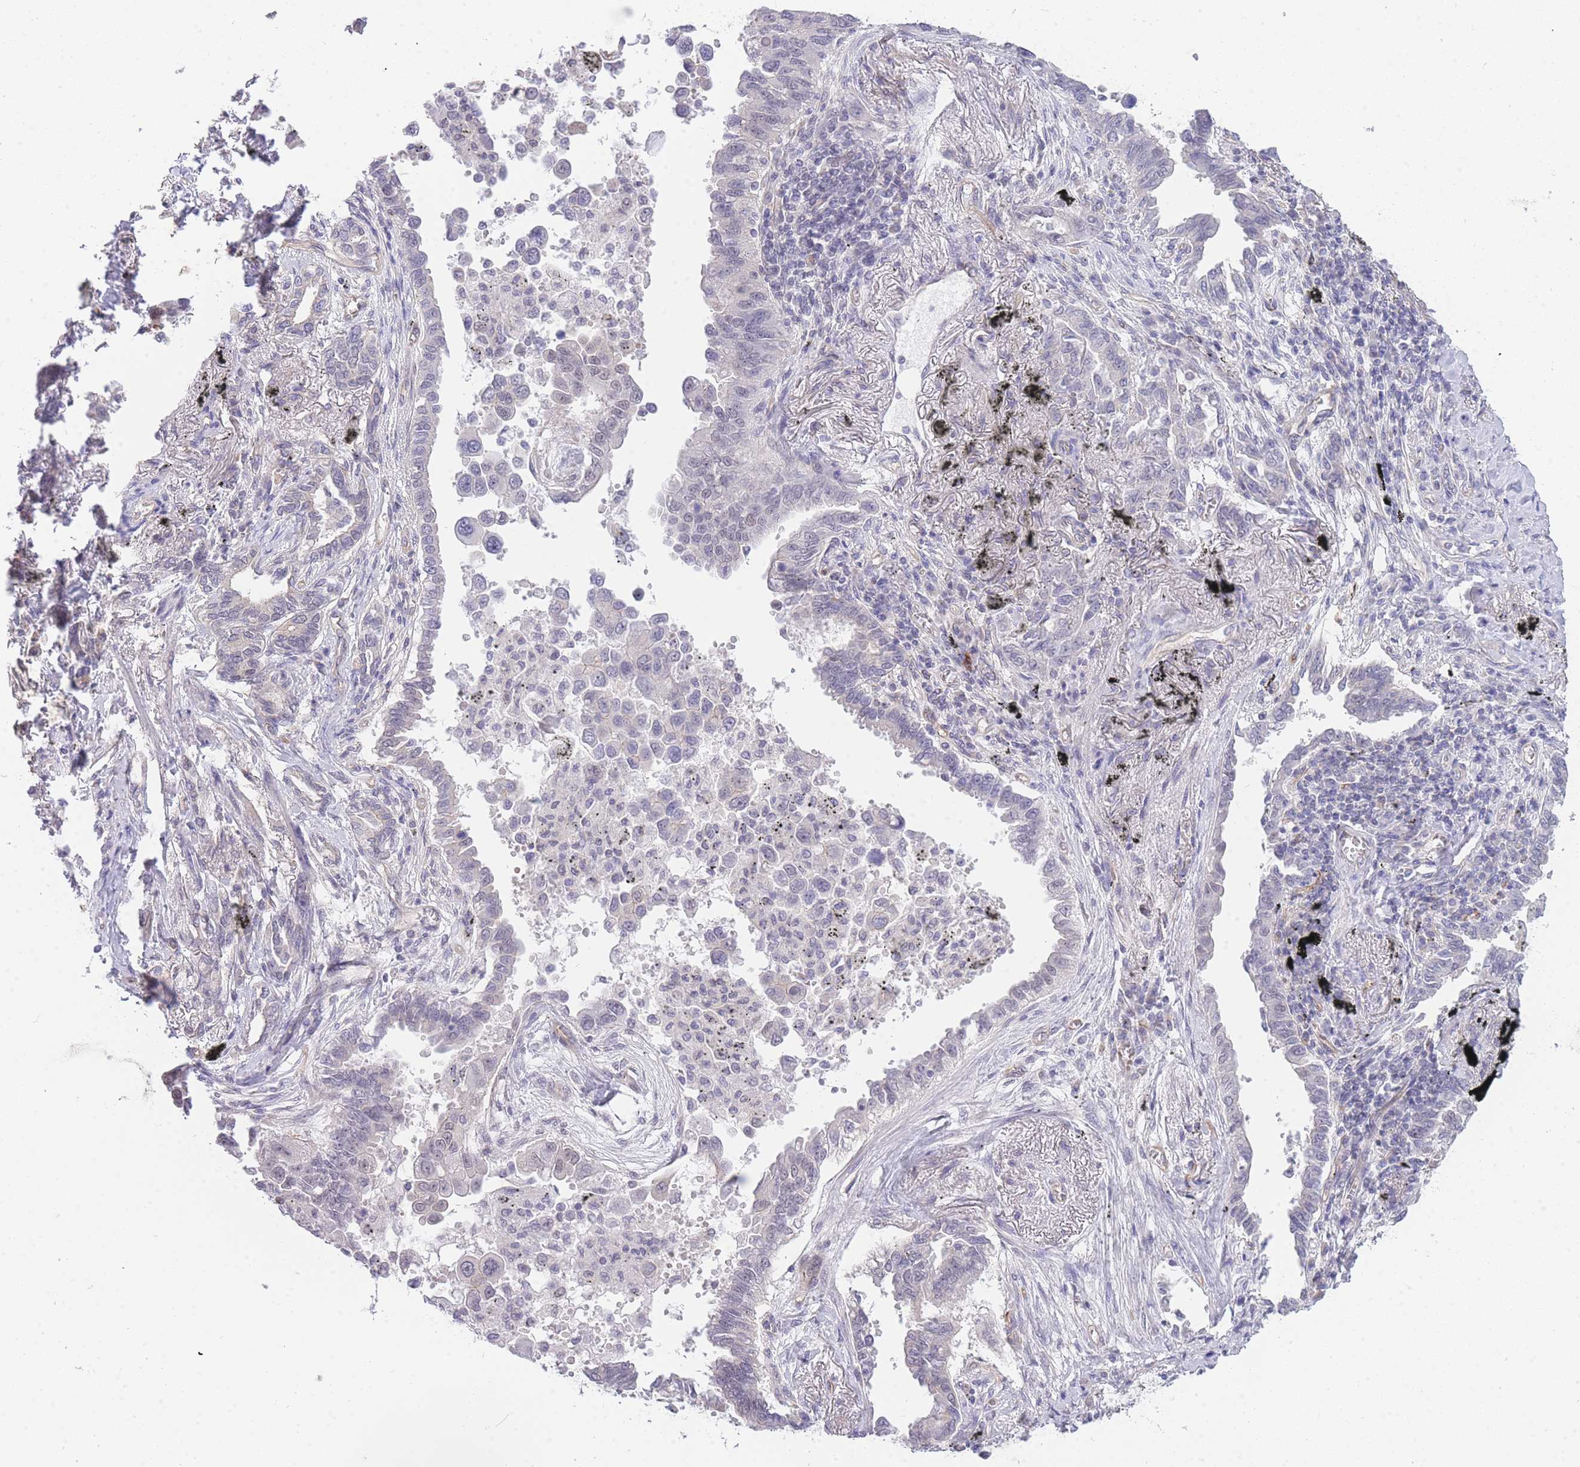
{"staining": {"intensity": "negative", "quantity": "none", "location": "none"}, "tissue": "lung cancer", "cell_type": "Tumor cells", "image_type": "cancer", "snomed": [{"axis": "morphology", "description": "Adenocarcinoma, NOS"}, {"axis": "topography", "description": "Lung"}], "caption": "Immunohistochemistry histopathology image of neoplastic tissue: adenocarcinoma (lung) stained with DAB (3,3'-diaminobenzidine) displays no significant protein expression in tumor cells.", "gene": "C19orf25", "patient": {"sex": "male", "age": 67}}